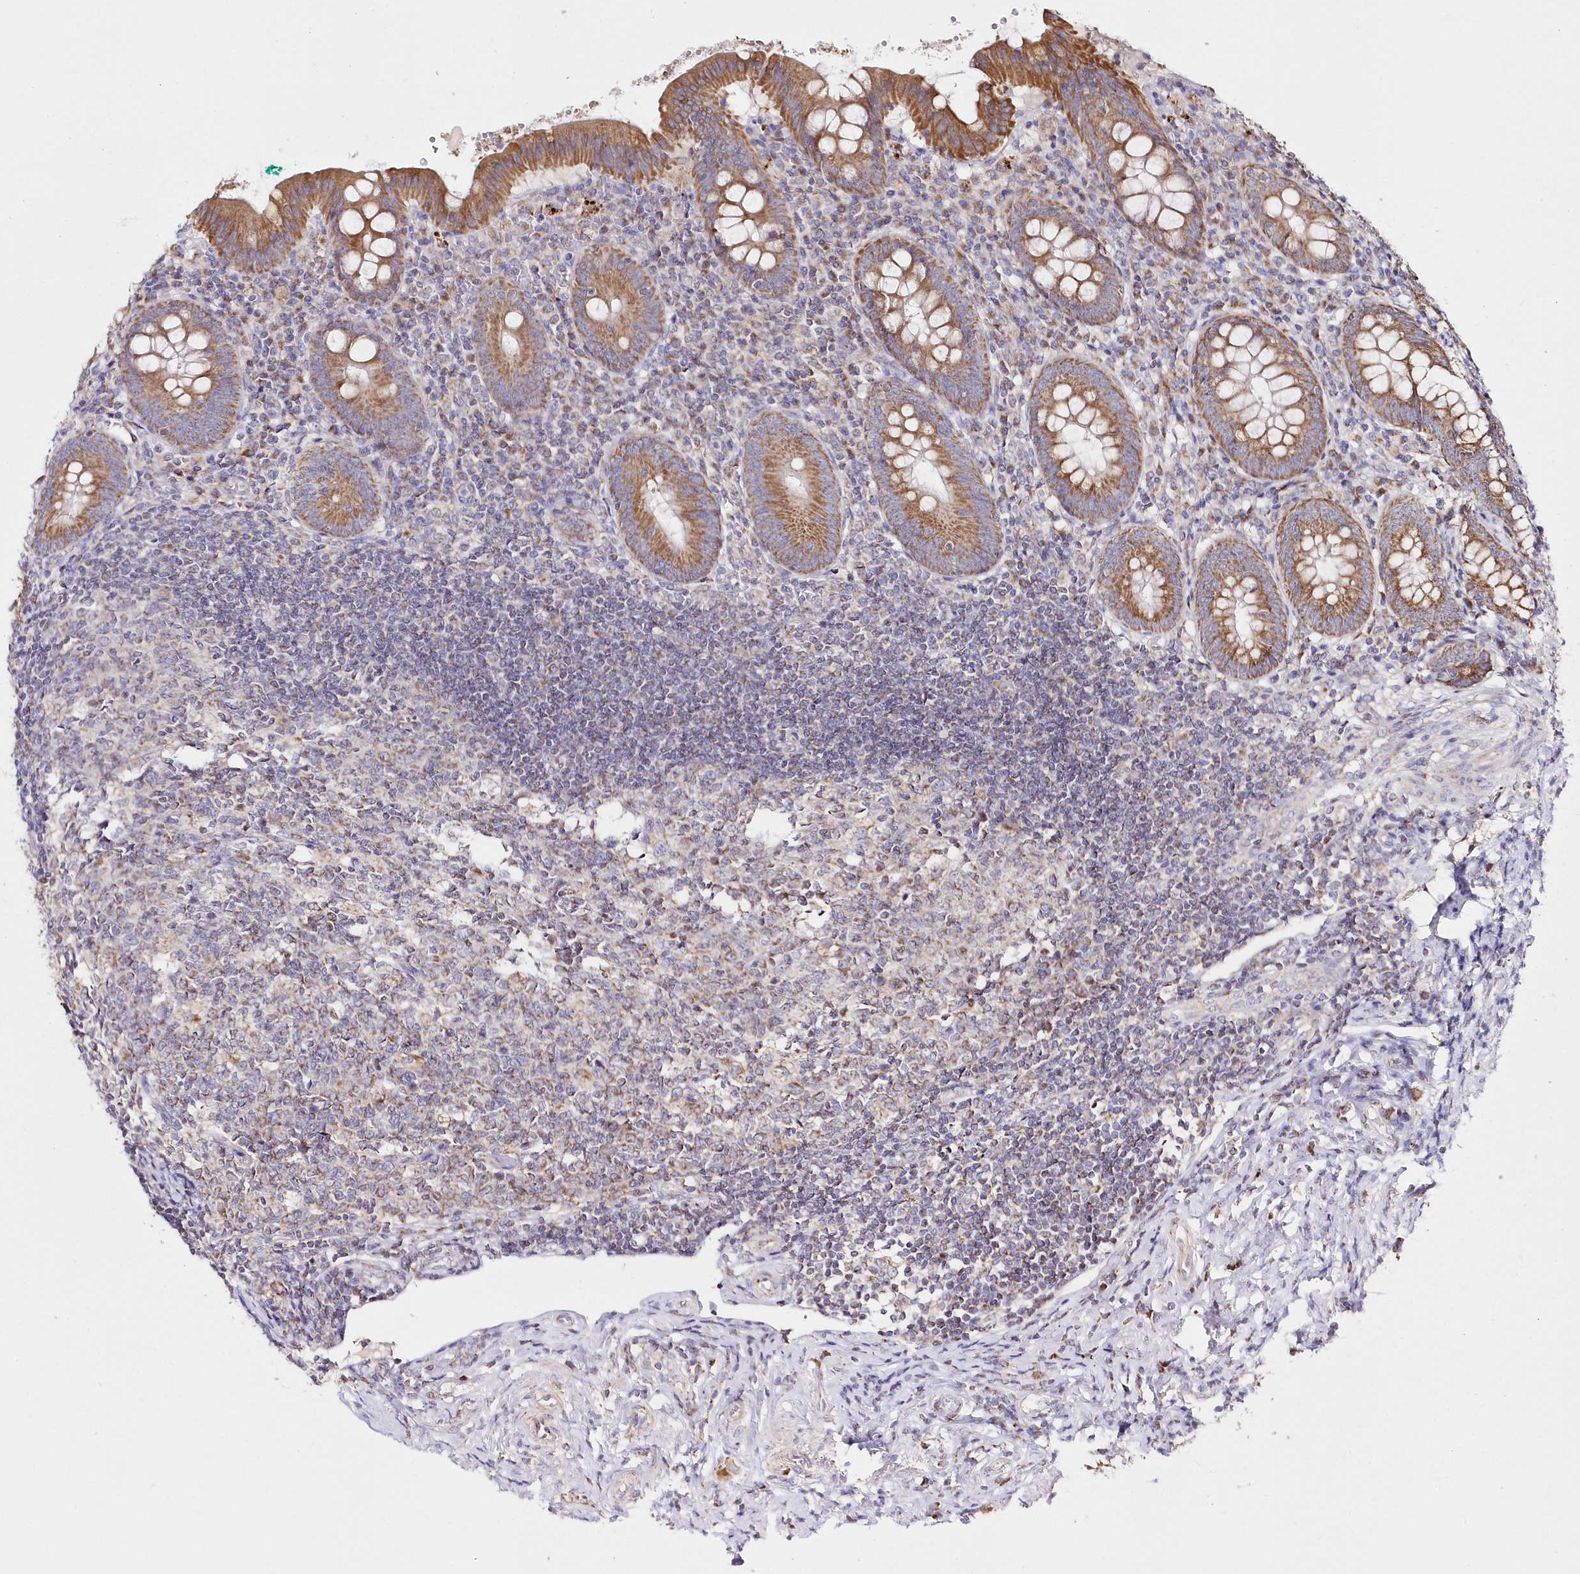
{"staining": {"intensity": "strong", "quantity": ">75%", "location": "cytoplasmic/membranous"}, "tissue": "appendix", "cell_type": "Glandular cells", "image_type": "normal", "snomed": [{"axis": "morphology", "description": "Normal tissue, NOS"}, {"axis": "topography", "description": "Appendix"}], "caption": "Appendix was stained to show a protein in brown. There is high levels of strong cytoplasmic/membranous expression in approximately >75% of glandular cells. The staining was performed using DAB (3,3'-diaminobenzidine), with brown indicating positive protein expression. Nuclei are stained blue with hematoxylin.", "gene": "DNA2", "patient": {"sex": "female", "age": 54}}